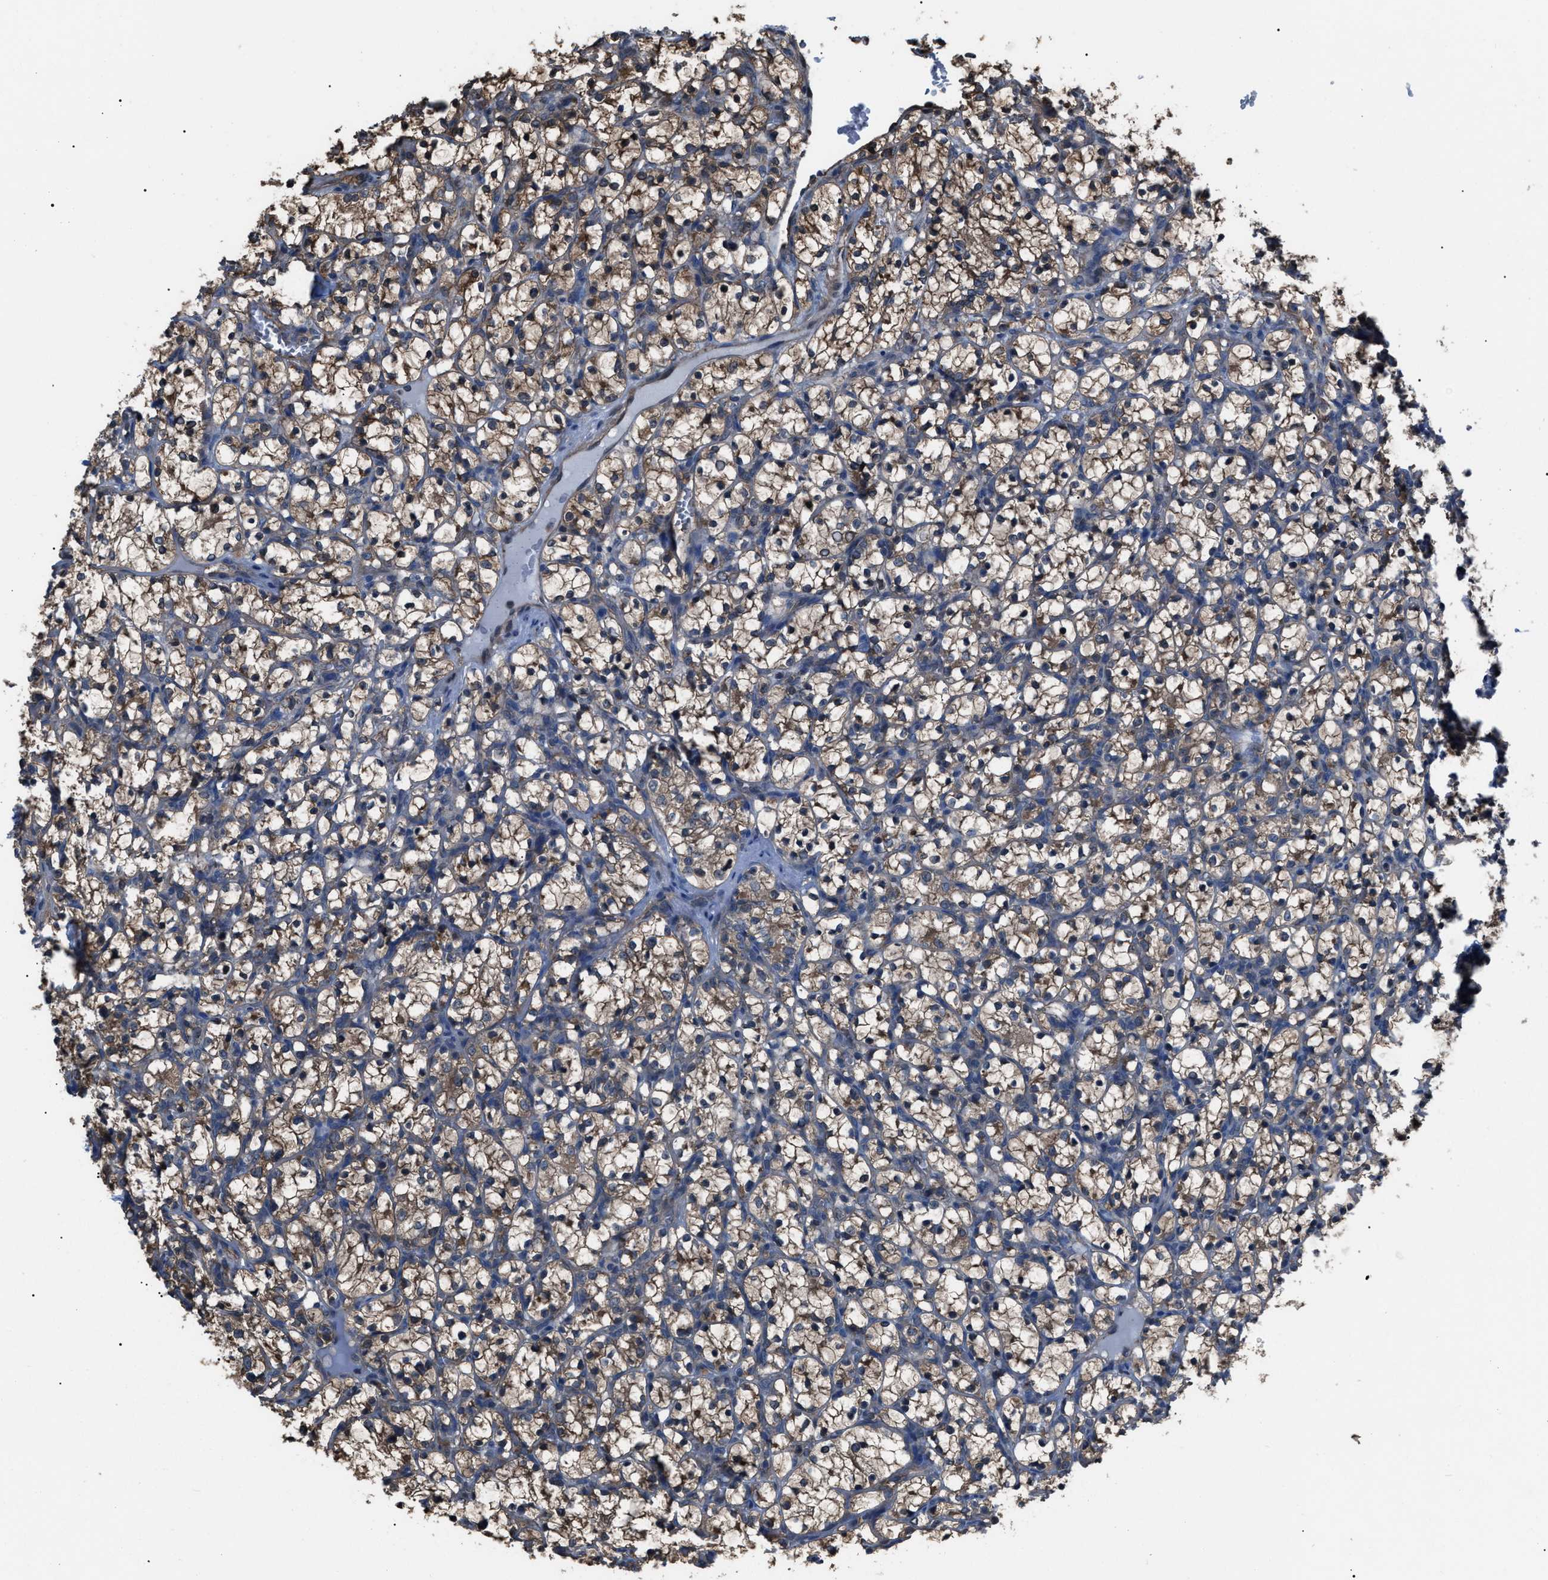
{"staining": {"intensity": "weak", "quantity": ">75%", "location": "cytoplasmic/membranous"}, "tissue": "renal cancer", "cell_type": "Tumor cells", "image_type": "cancer", "snomed": [{"axis": "morphology", "description": "Adenocarcinoma, NOS"}, {"axis": "topography", "description": "Kidney"}], "caption": "High-magnification brightfield microscopy of renal adenocarcinoma stained with DAB (3,3'-diaminobenzidine) (brown) and counterstained with hematoxylin (blue). tumor cells exhibit weak cytoplasmic/membranous expression is appreciated in approximately>75% of cells. (Stains: DAB (3,3'-diaminobenzidine) in brown, nuclei in blue, Microscopy: brightfield microscopy at high magnification).", "gene": "PDCD5", "patient": {"sex": "female", "age": 69}}